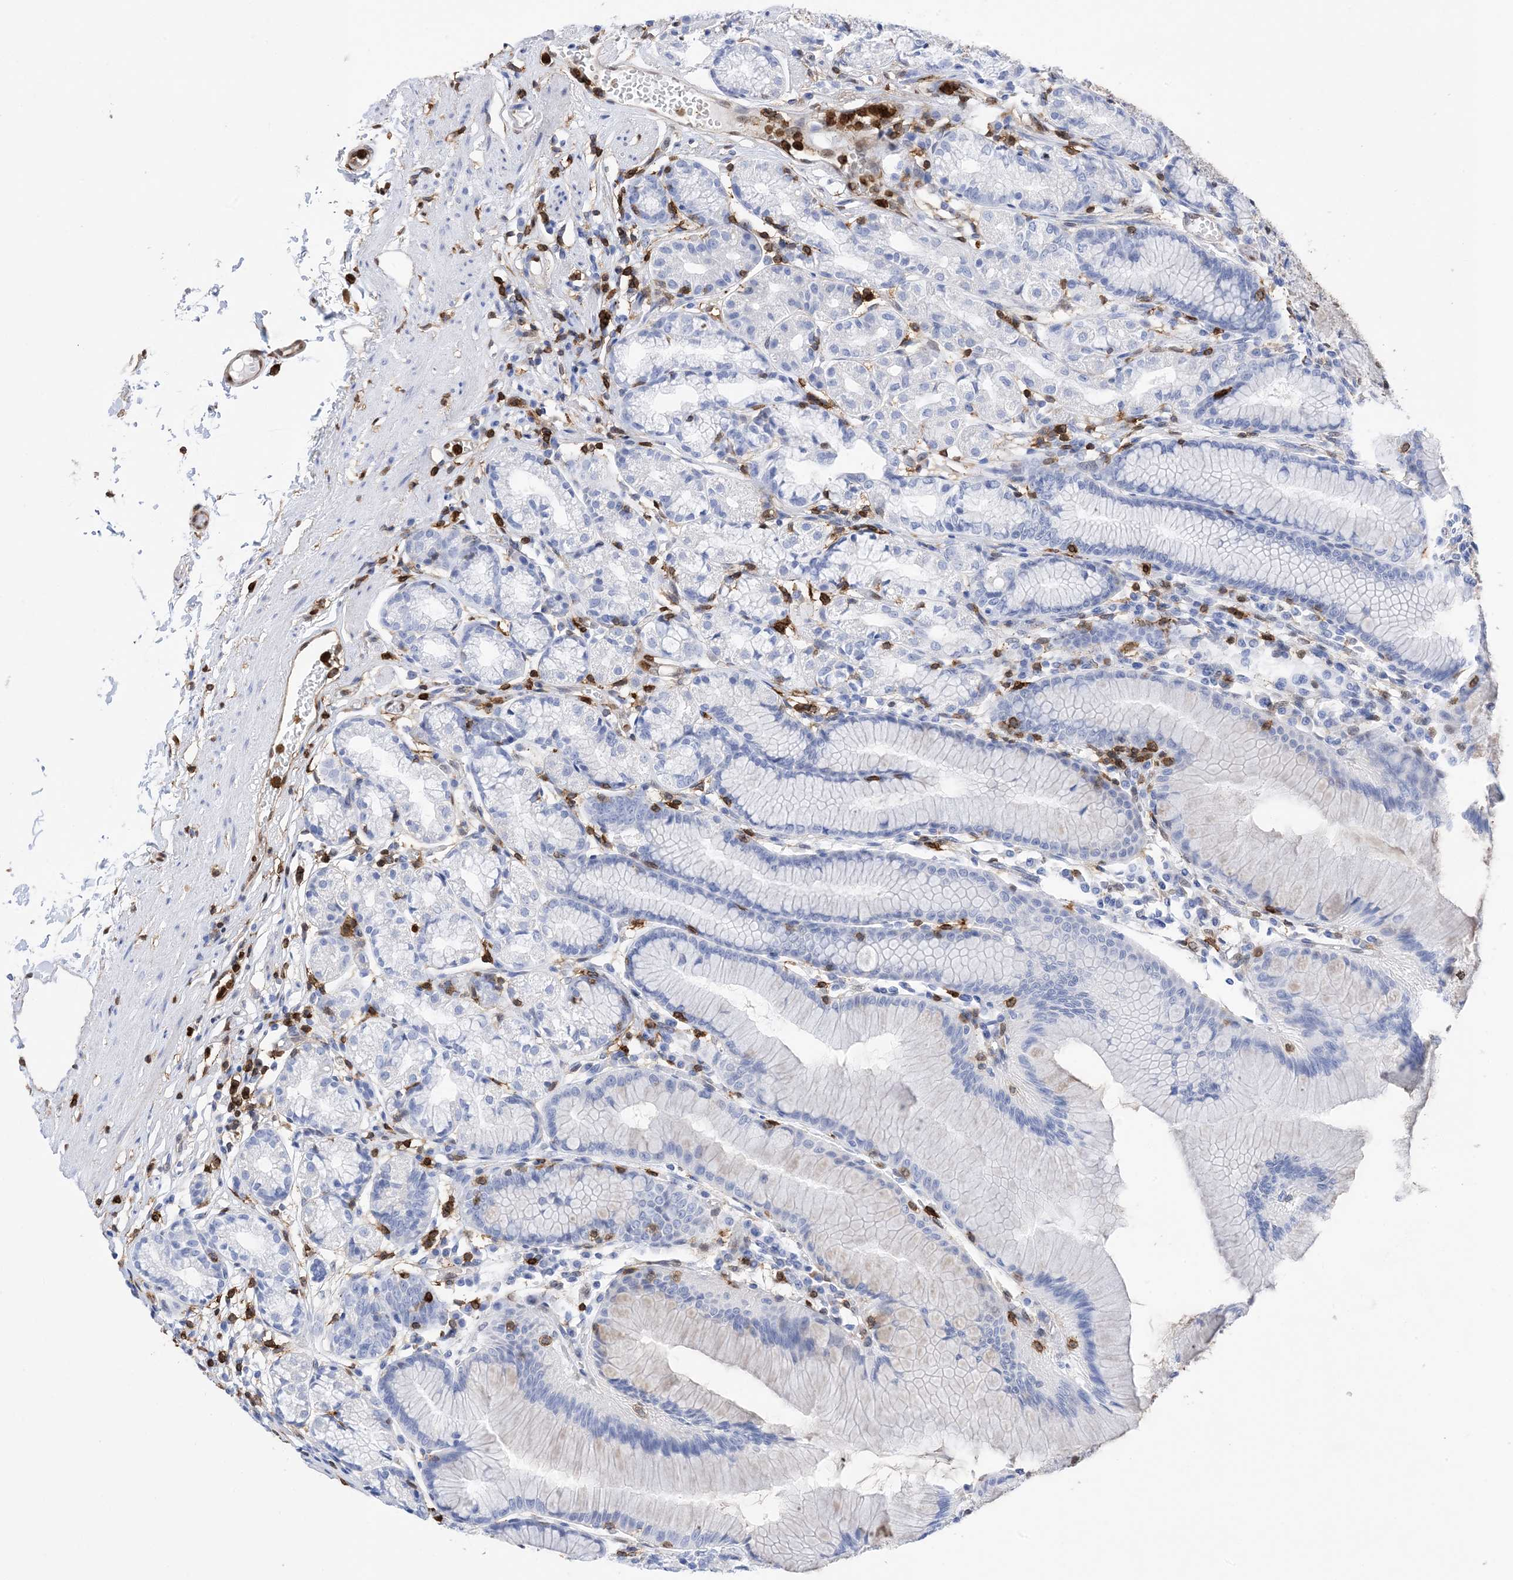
{"staining": {"intensity": "negative", "quantity": "none", "location": "none"}, "tissue": "stomach", "cell_type": "Glandular cells", "image_type": "normal", "snomed": [{"axis": "morphology", "description": "Normal tissue, NOS"}, {"axis": "topography", "description": "Stomach"}], "caption": "DAB immunohistochemical staining of normal stomach reveals no significant staining in glandular cells.", "gene": "ANXA1", "patient": {"sex": "female", "age": 57}}